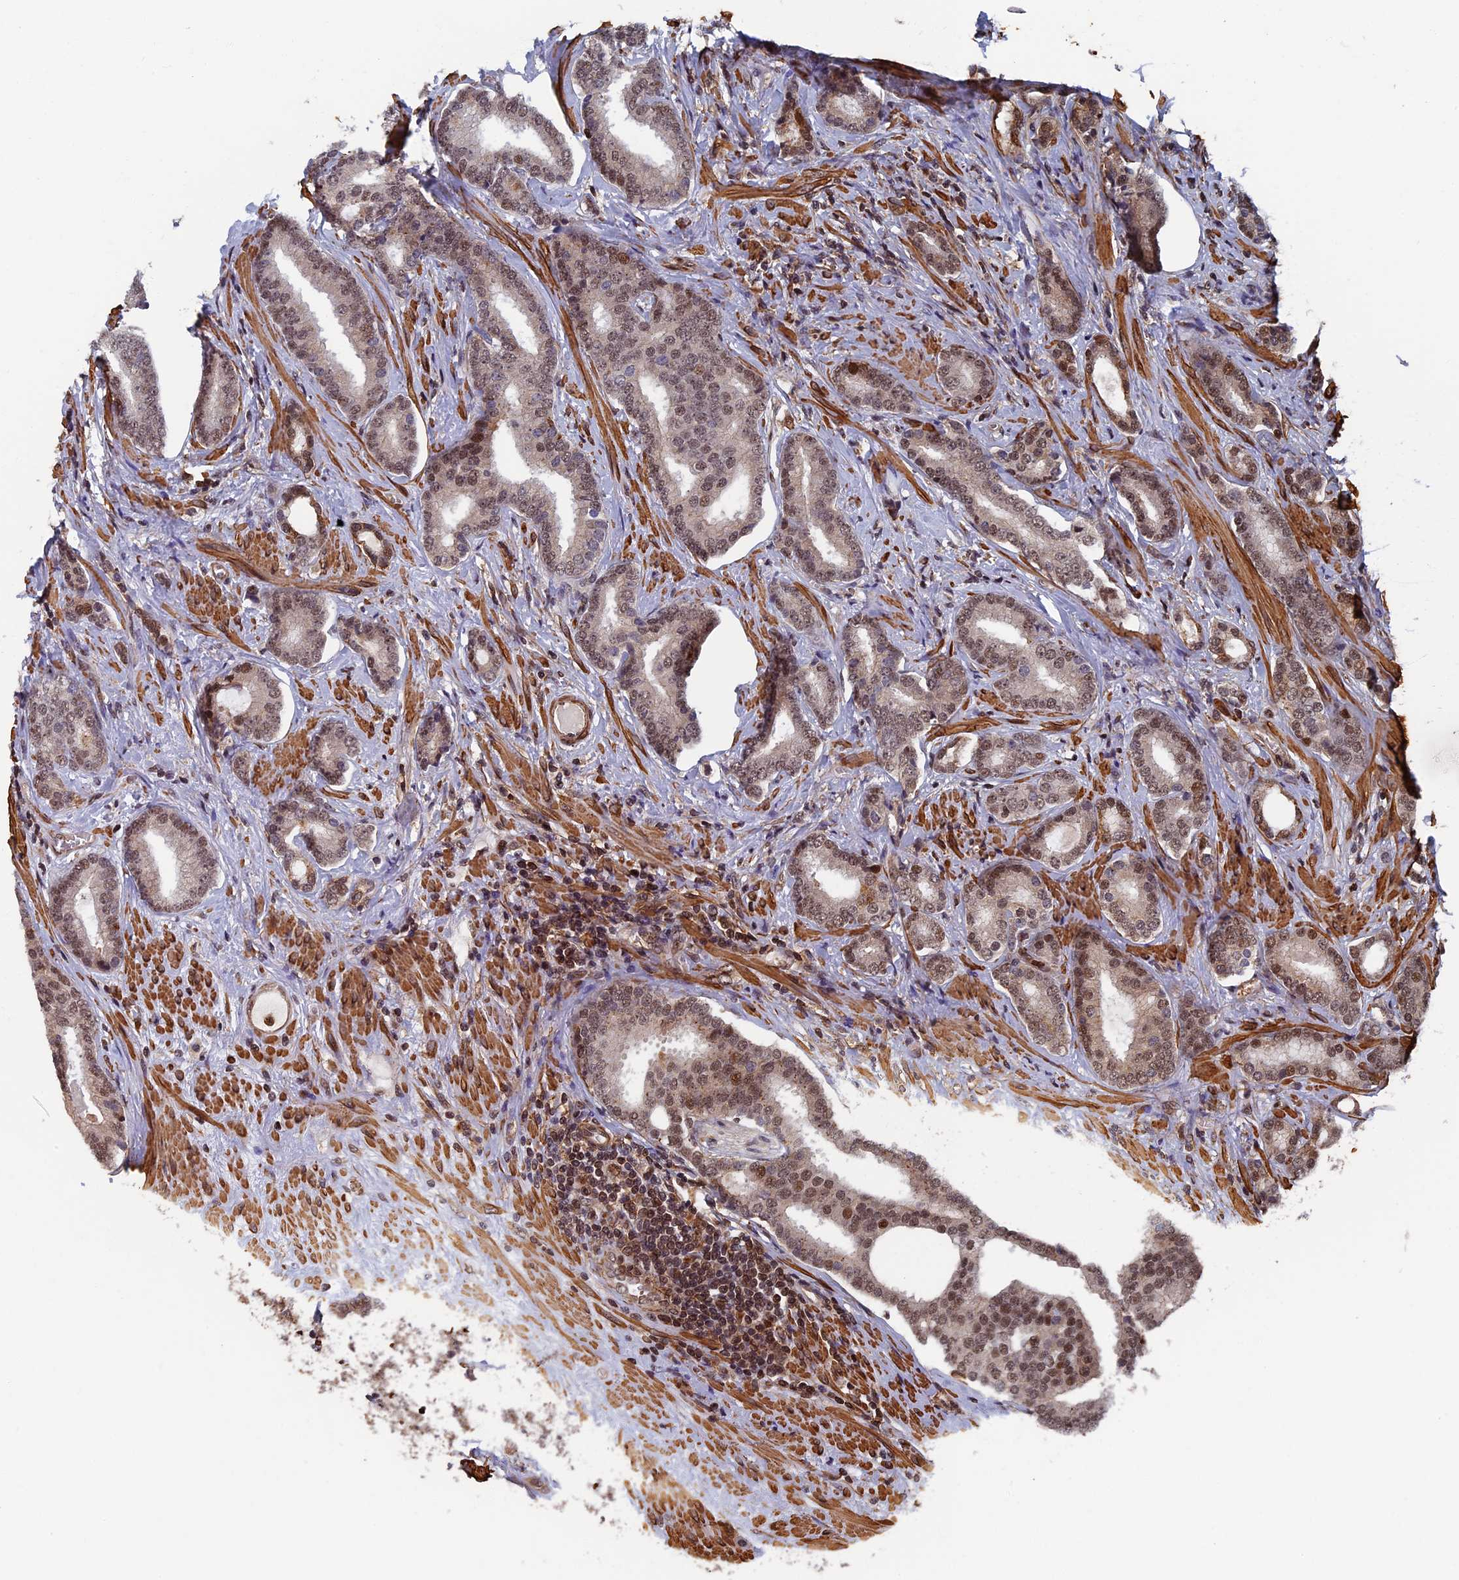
{"staining": {"intensity": "weak", "quantity": ">75%", "location": "nuclear"}, "tissue": "prostate cancer", "cell_type": "Tumor cells", "image_type": "cancer", "snomed": [{"axis": "morphology", "description": "Adenocarcinoma, High grade"}, {"axis": "topography", "description": "Prostate"}], "caption": "DAB (3,3'-diaminobenzidine) immunohistochemical staining of human adenocarcinoma (high-grade) (prostate) displays weak nuclear protein expression in approximately >75% of tumor cells.", "gene": "CTDP1", "patient": {"sex": "male", "age": 63}}